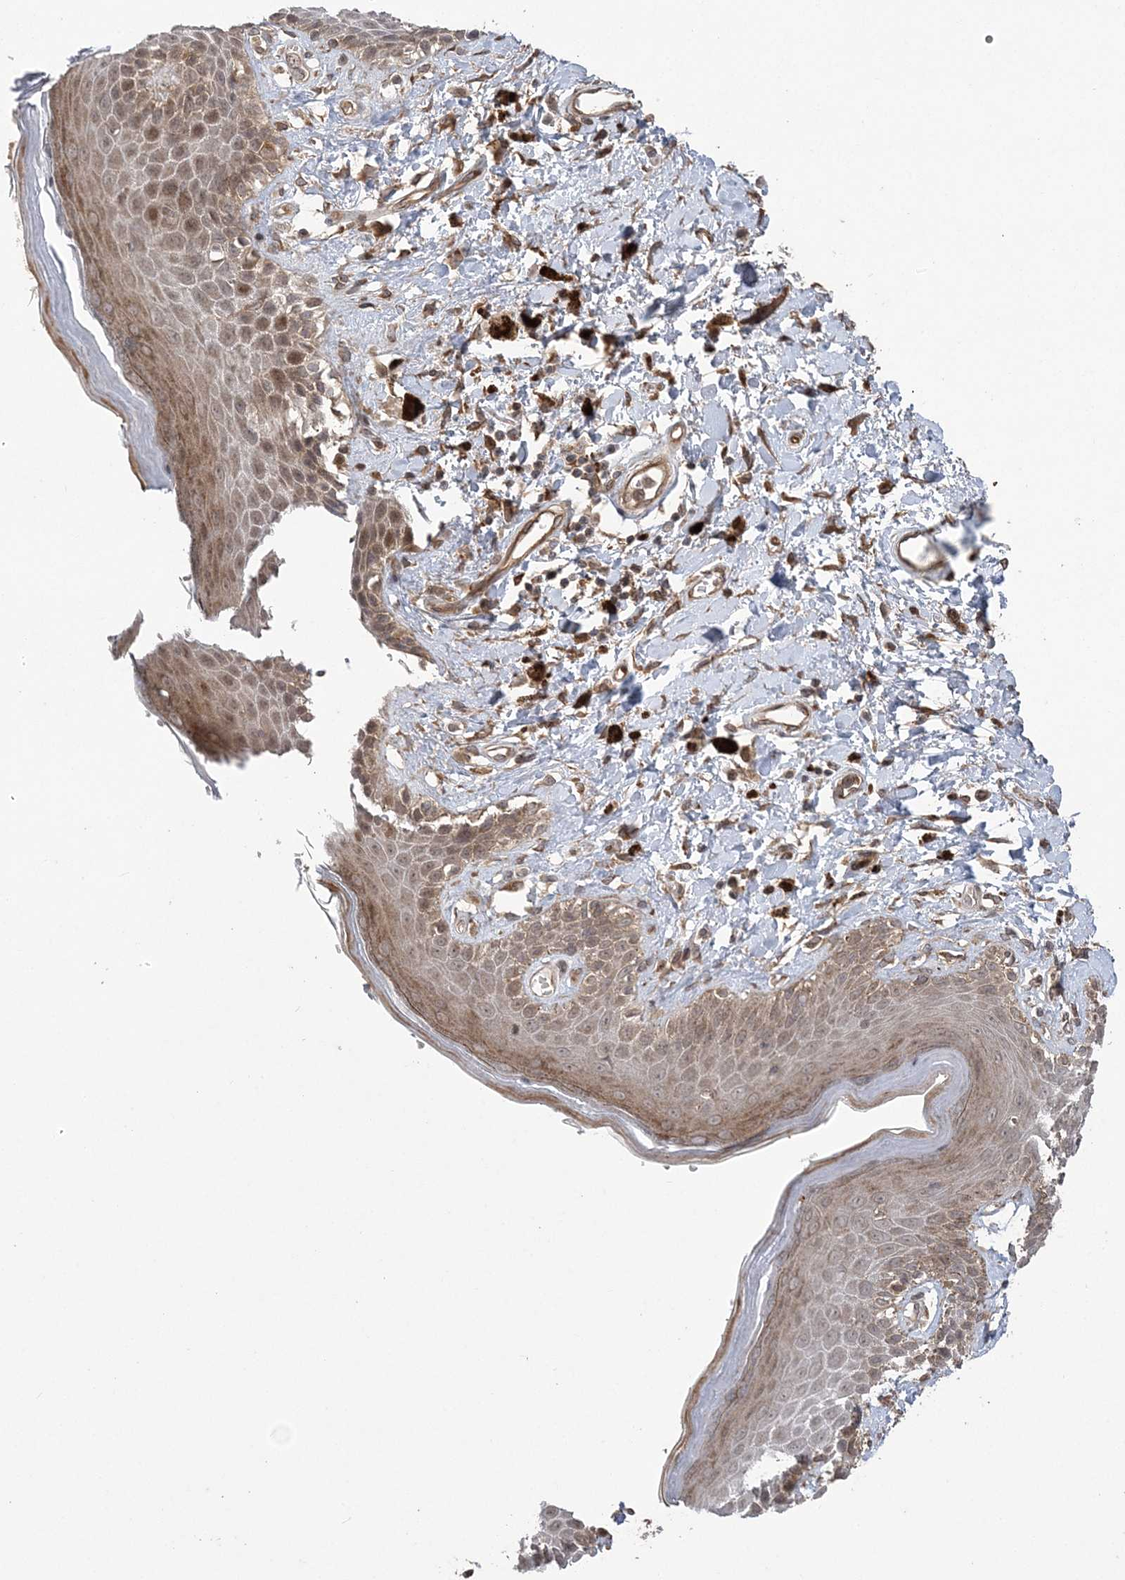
{"staining": {"intensity": "moderate", "quantity": "25%-75%", "location": "cytoplasmic/membranous,nuclear"}, "tissue": "skin", "cell_type": "Epidermal cells", "image_type": "normal", "snomed": [{"axis": "morphology", "description": "Normal tissue, NOS"}, {"axis": "topography", "description": "Anal"}], "caption": "Epidermal cells demonstrate medium levels of moderate cytoplasmic/membranous,nuclear staining in about 25%-75% of cells in unremarkable skin.", "gene": "HERPUD1", "patient": {"sex": "female", "age": 78}}